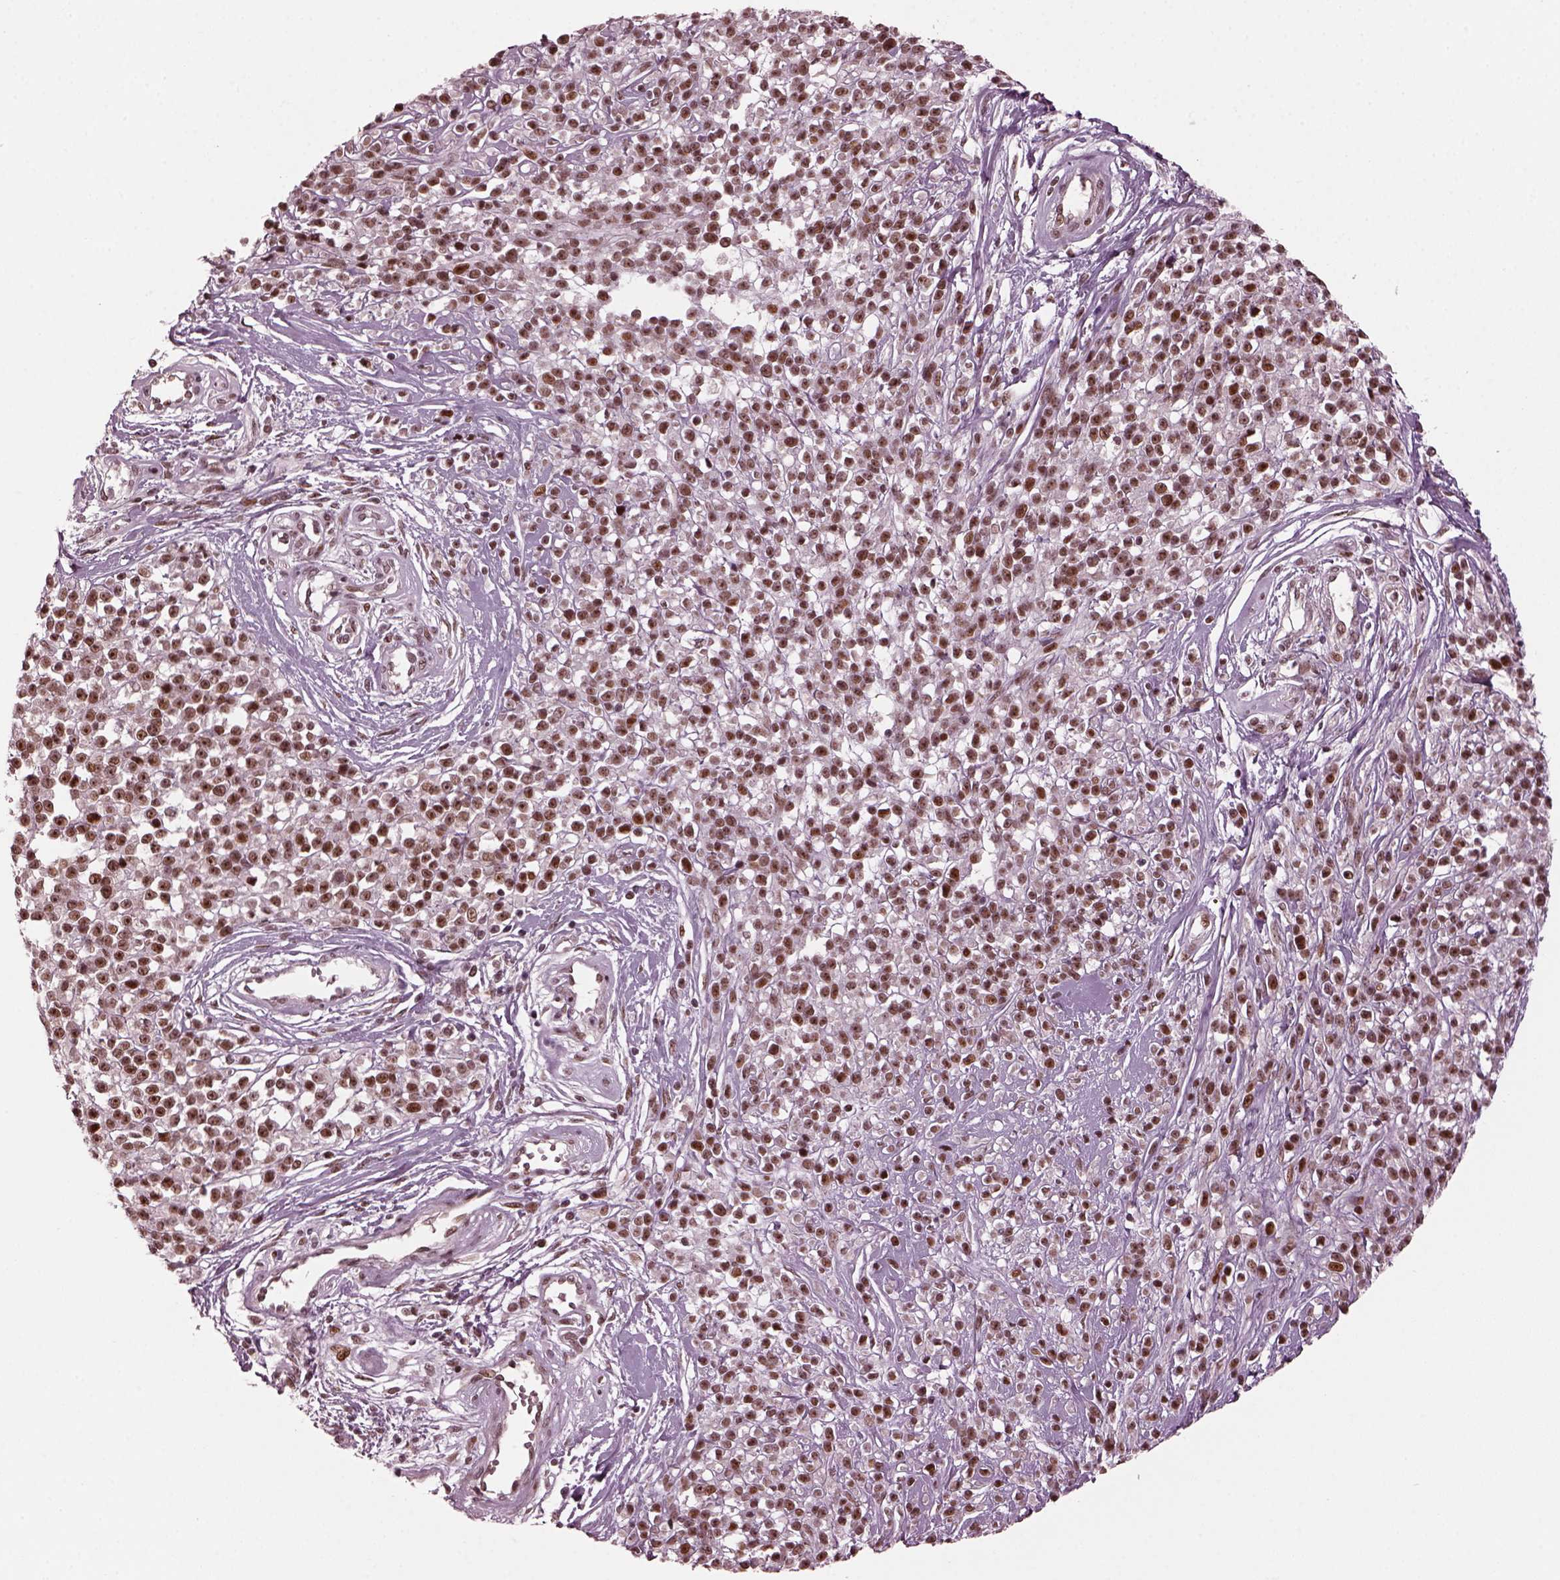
{"staining": {"intensity": "moderate", "quantity": ">75%", "location": "nuclear"}, "tissue": "melanoma", "cell_type": "Tumor cells", "image_type": "cancer", "snomed": [{"axis": "morphology", "description": "Malignant melanoma, NOS"}, {"axis": "topography", "description": "Skin"}, {"axis": "topography", "description": "Skin of trunk"}], "caption": "About >75% of tumor cells in malignant melanoma reveal moderate nuclear protein expression as visualized by brown immunohistochemical staining.", "gene": "TRIB3", "patient": {"sex": "male", "age": 74}}